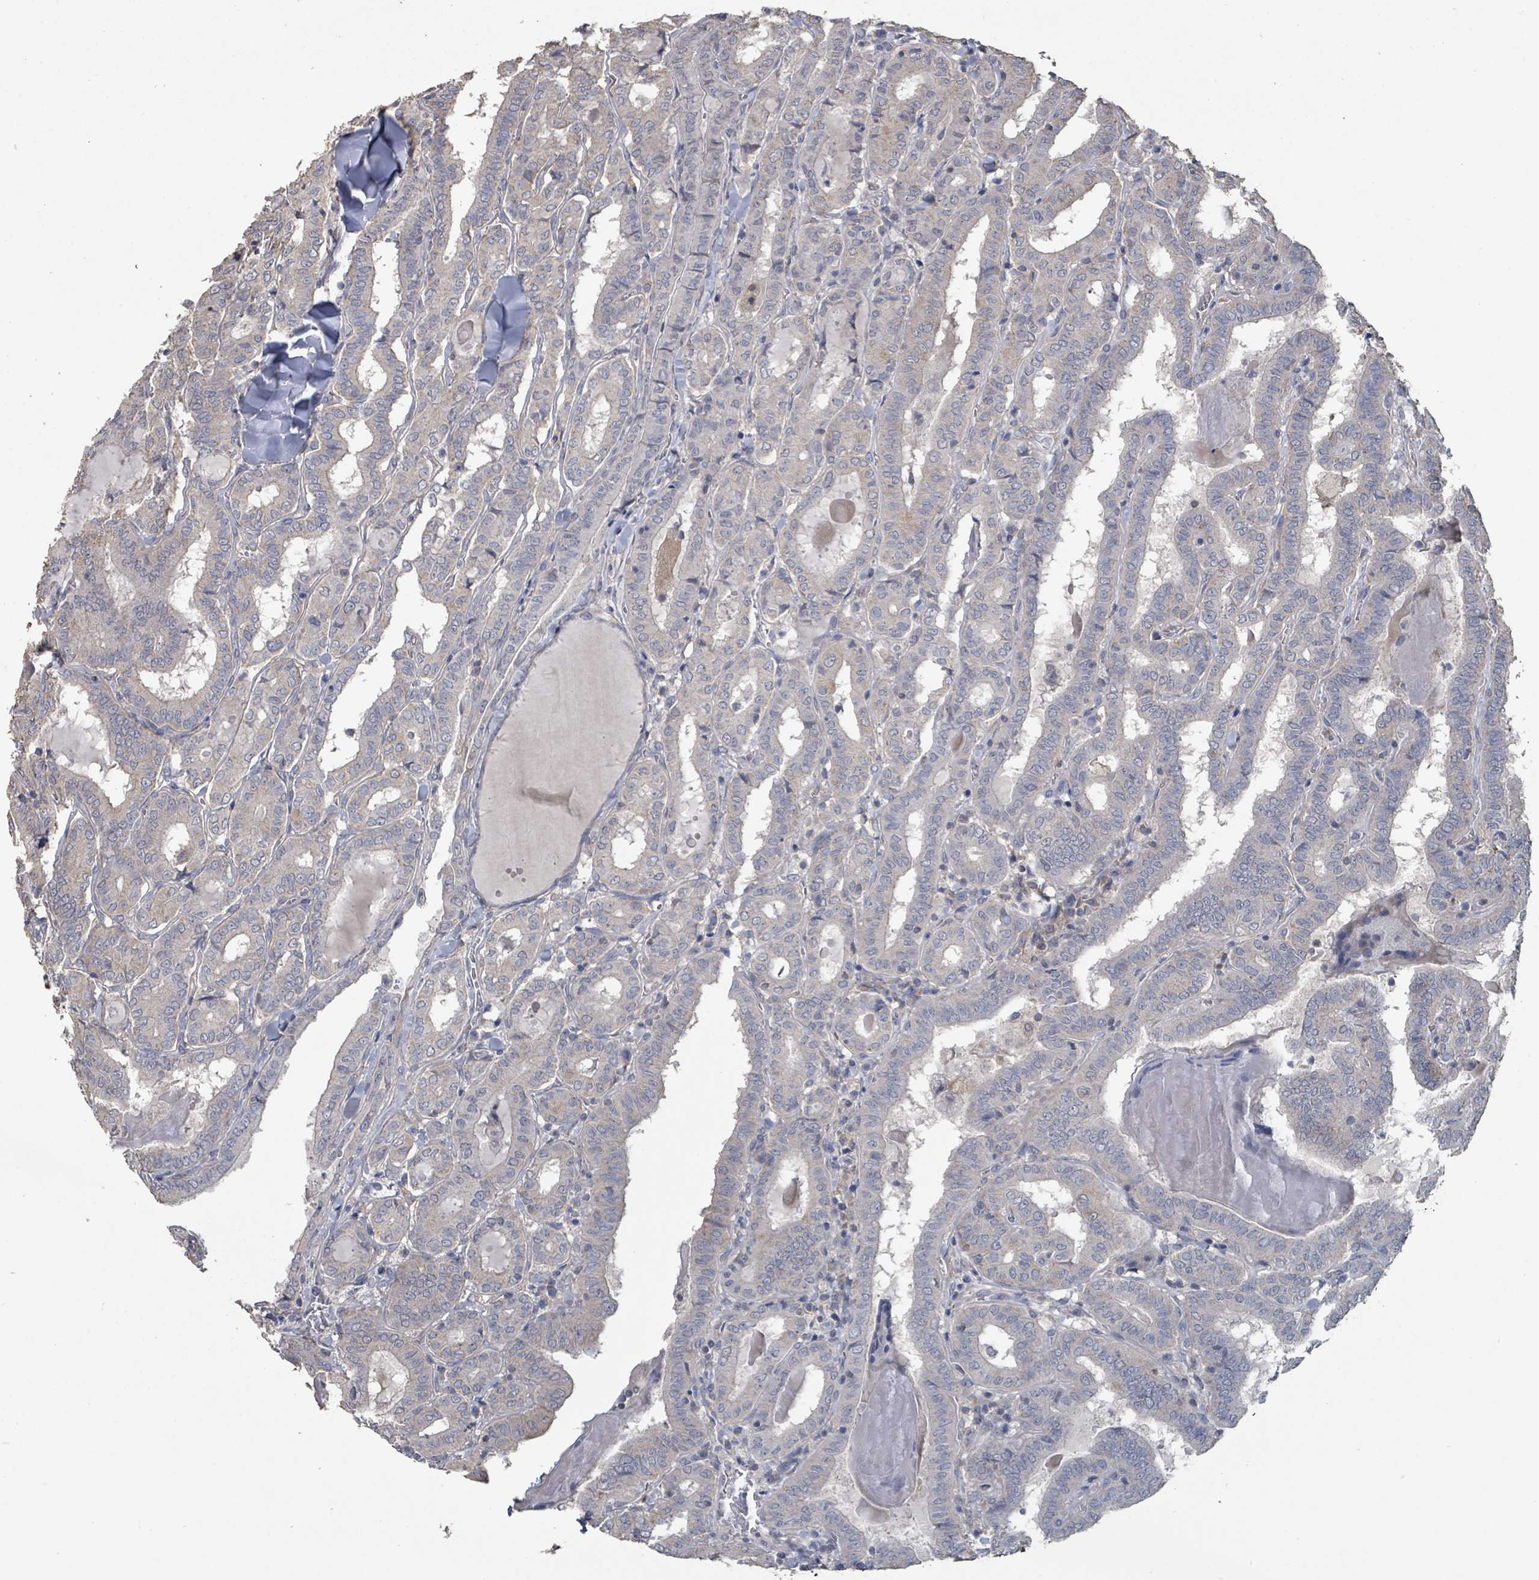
{"staining": {"intensity": "negative", "quantity": "none", "location": "none"}, "tissue": "thyroid cancer", "cell_type": "Tumor cells", "image_type": "cancer", "snomed": [{"axis": "morphology", "description": "Papillary adenocarcinoma, NOS"}, {"axis": "topography", "description": "Thyroid gland"}], "caption": "There is no significant positivity in tumor cells of thyroid papillary adenocarcinoma.", "gene": "SLC9A7", "patient": {"sex": "female", "age": 72}}